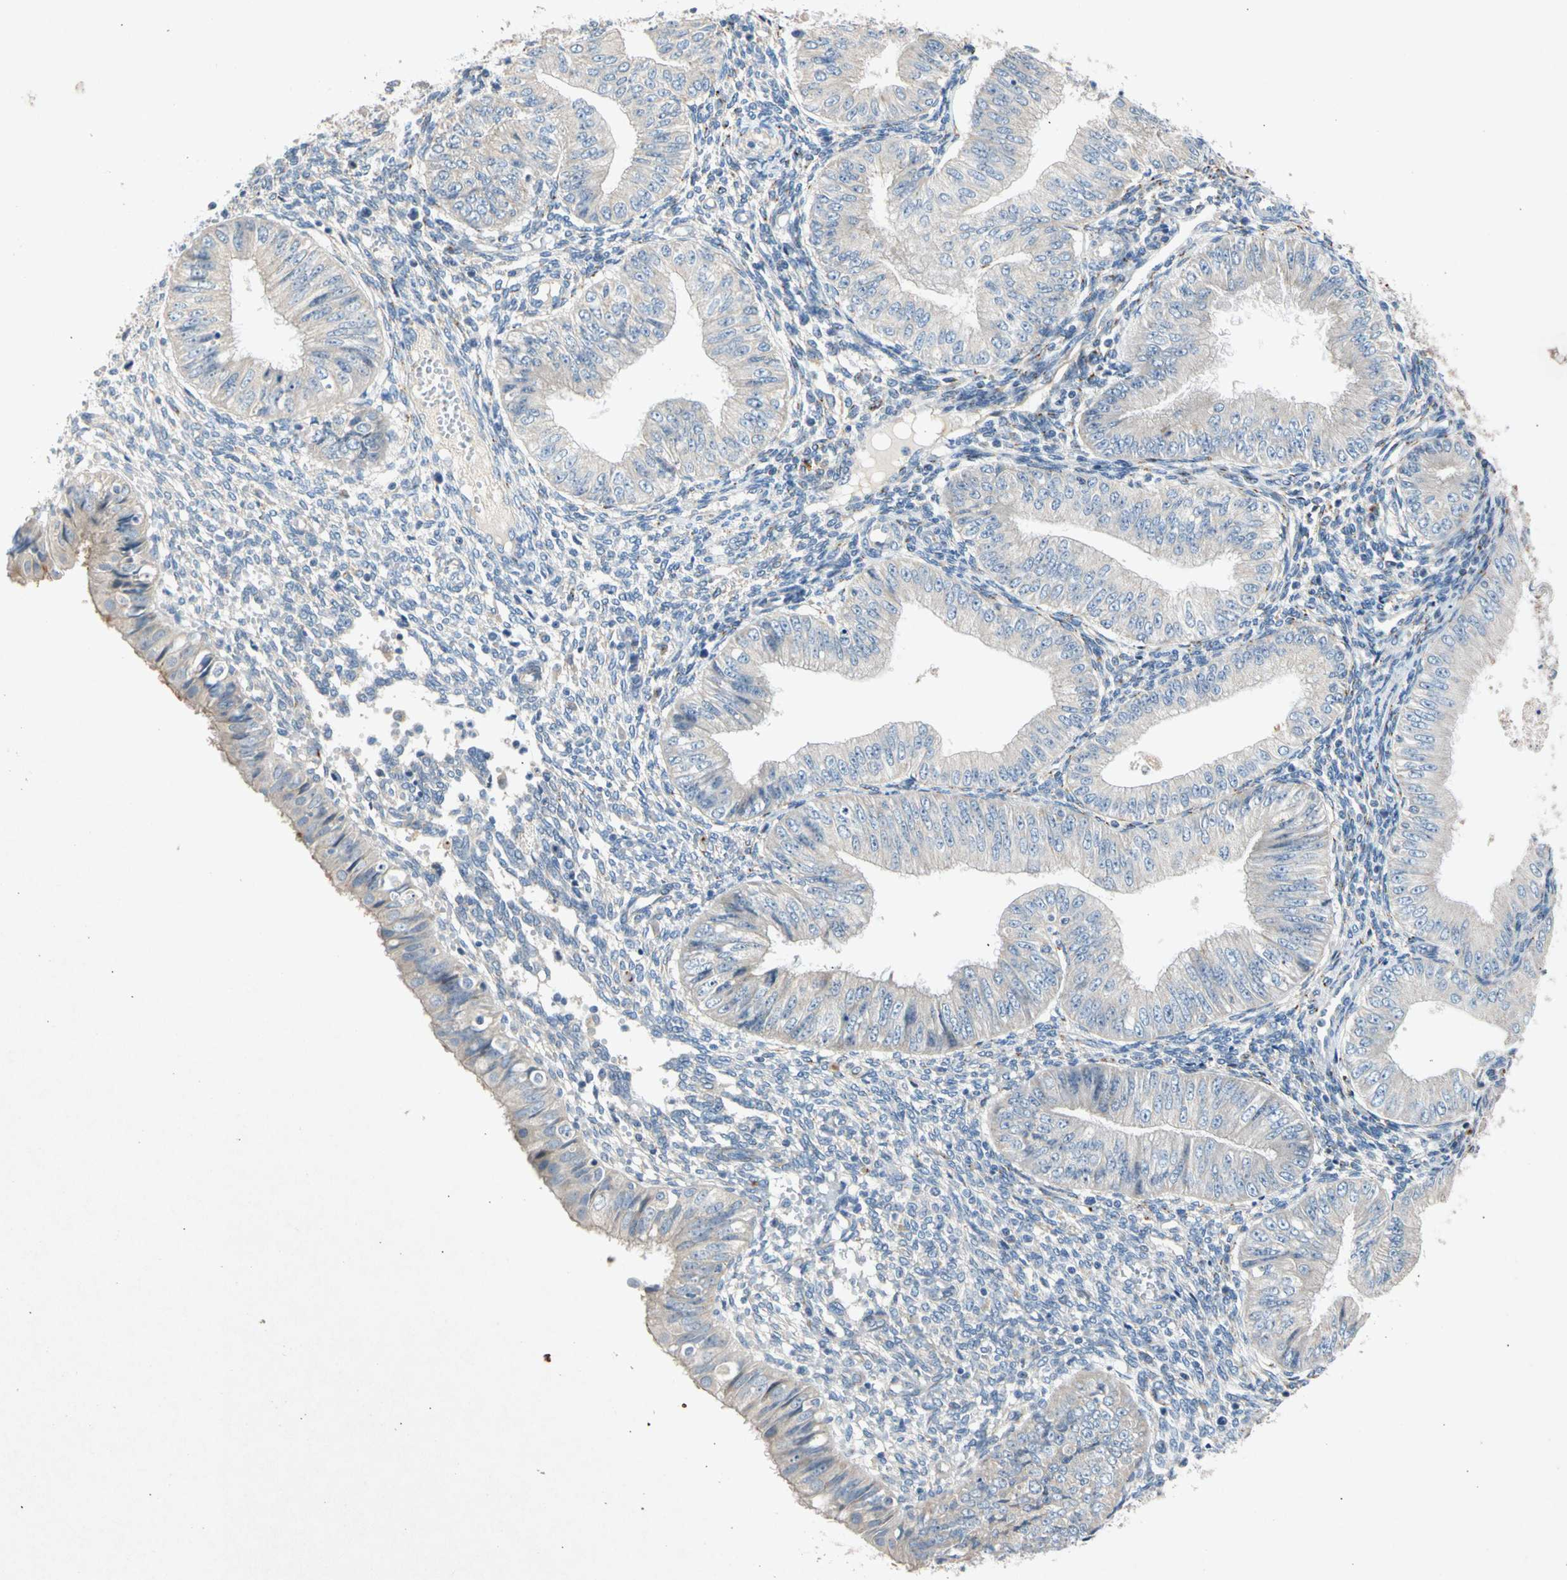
{"staining": {"intensity": "negative", "quantity": "none", "location": "none"}, "tissue": "endometrial cancer", "cell_type": "Tumor cells", "image_type": "cancer", "snomed": [{"axis": "morphology", "description": "Normal tissue, NOS"}, {"axis": "morphology", "description": "Adenocarcinoma, NOS"}, {"axis": "topography", "description": "Endometrium"}], "caption": "An immunohistochemistry photomicrograph of endometrial adenocarcinoma is shown. There is no staining in tumor cells of endometrial adenocarcinoma.", "gene": "GASK1B", "patient": {"sex": "female", "age": 53}}